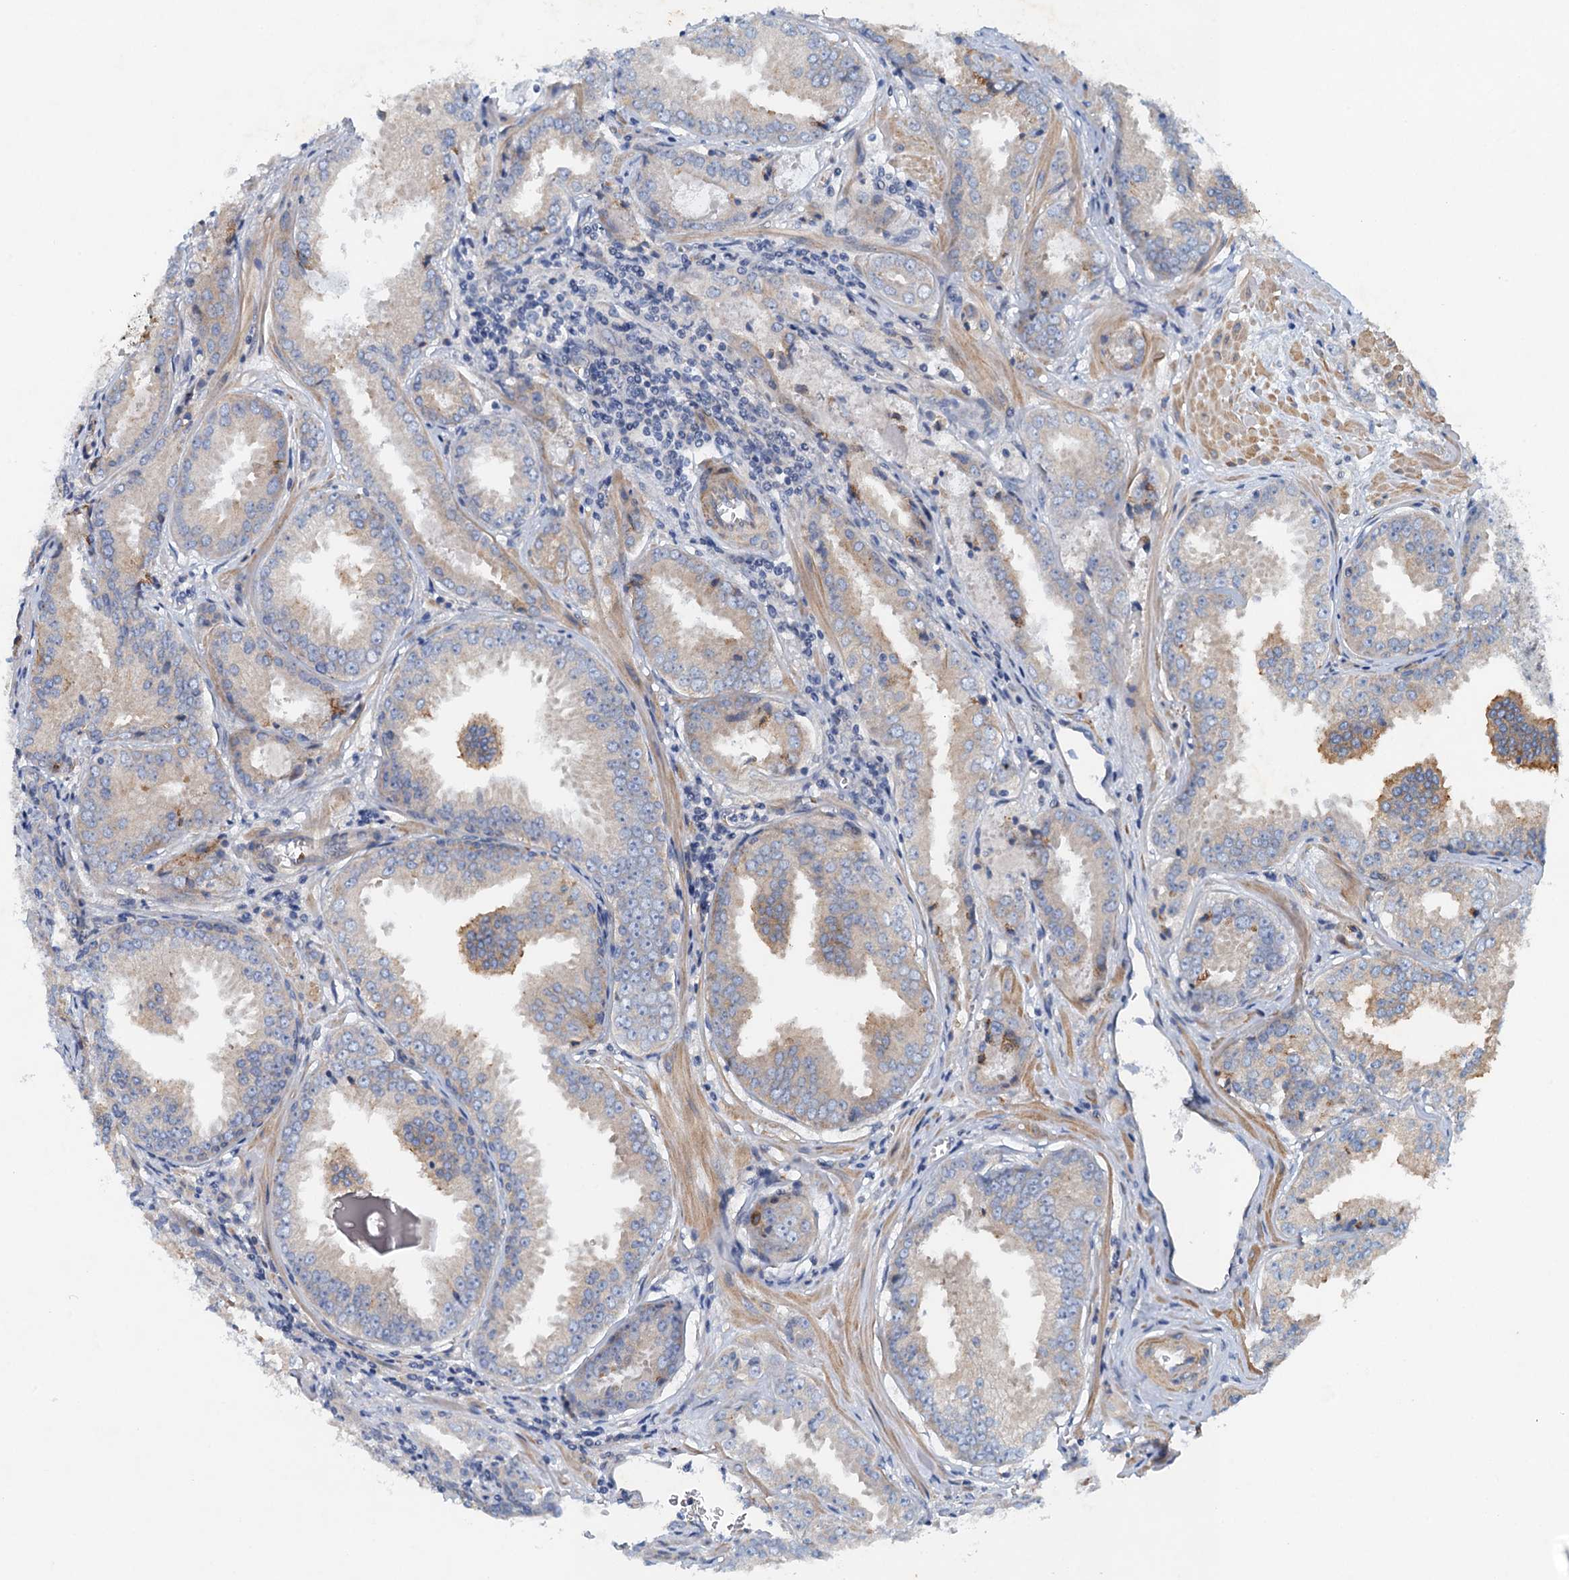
{"staining": {"intensity": "weak", "quantity": "<25%", "location": "cytoplasmic/membranous"}, "tissue": "prostate cancer", "cell_type": "Tumor cells", "image_type": "cancer", "snomed": [{"axis": "morphology", "description": "Adenocarcinoma, Low grade"}, {"axis": "topography", "description": "Prostate"}], "caption": "An image of human prostate low-grade adenocarcinoma is negative for staining in tumor cells. (Stains: DAB (3,3'-diaminobenzidine) immunohistochemistry with hematoxylin counter stain, Microscopy: brightfield microscopy at high magnification).", "gene": "NBEA", "patient": {"sex": "male", "age": 67}}